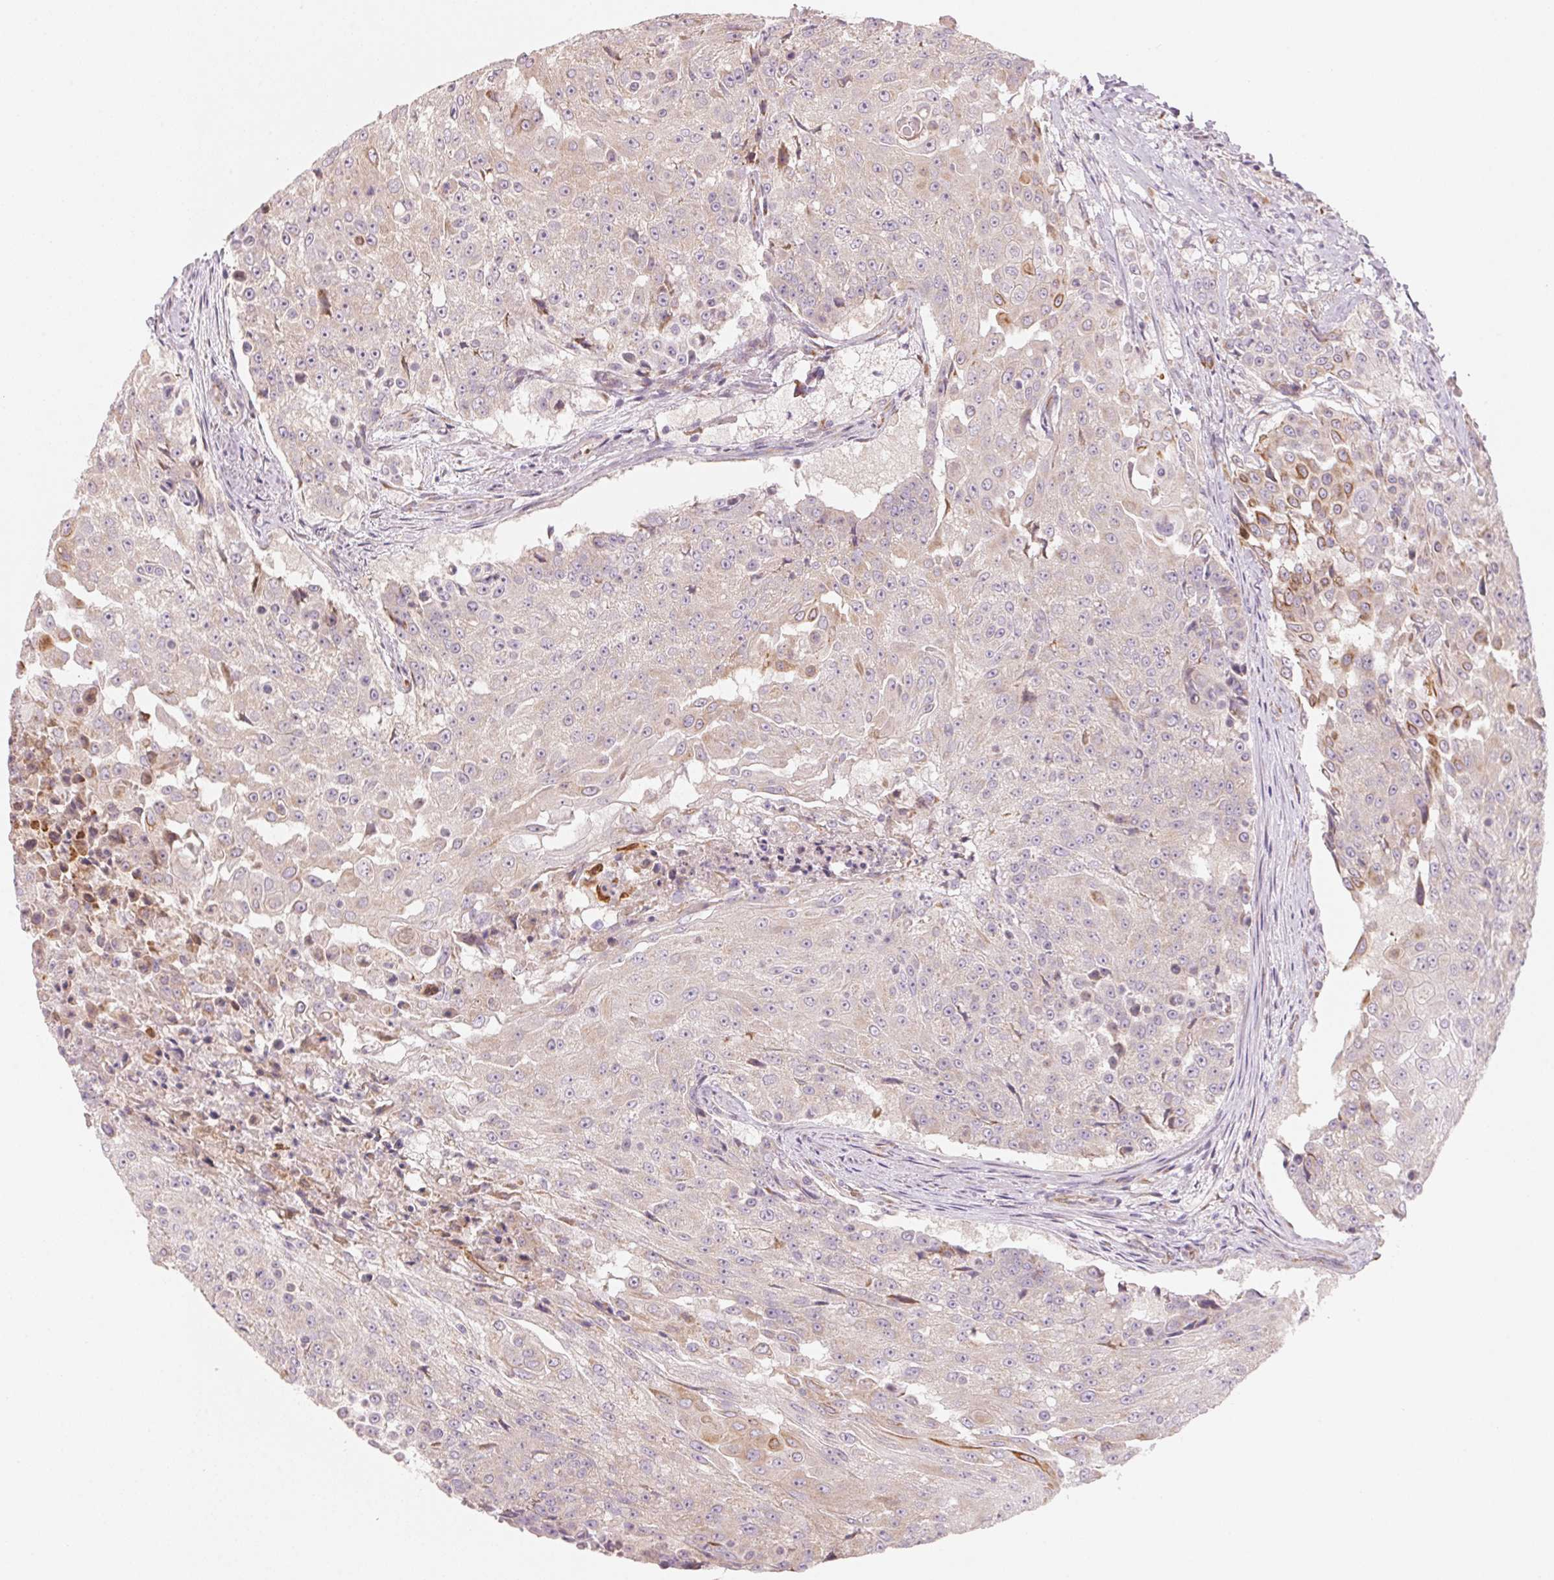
{"staining": {"intensity": "moderate", "quantity": "<25%", "location": "cytoplasmic/membranous"}, "tissue": "urothelial cancer", "cell_type": "Tumor cells", "image_type": "cancer", "snomed": [{"axis": "morphology", "description": "Urothelial carcinoma, High grade"}, {"axis": "topography", "description": "Urinary bladder"}], "caption": "A low amount of moderate cytoplasmic/membranous positivity is present in about <25% of tumor cells in high-grade urothelial carcinoma tissue. The protein is stained brown, and the nuclei are stained in blue (DAB (3,3'-diaminobenzidine) IHC with brightfield microscopy, high magnification).", "gene": "BLOC1S2", "patient": {"sex": "female", "age": 63}}